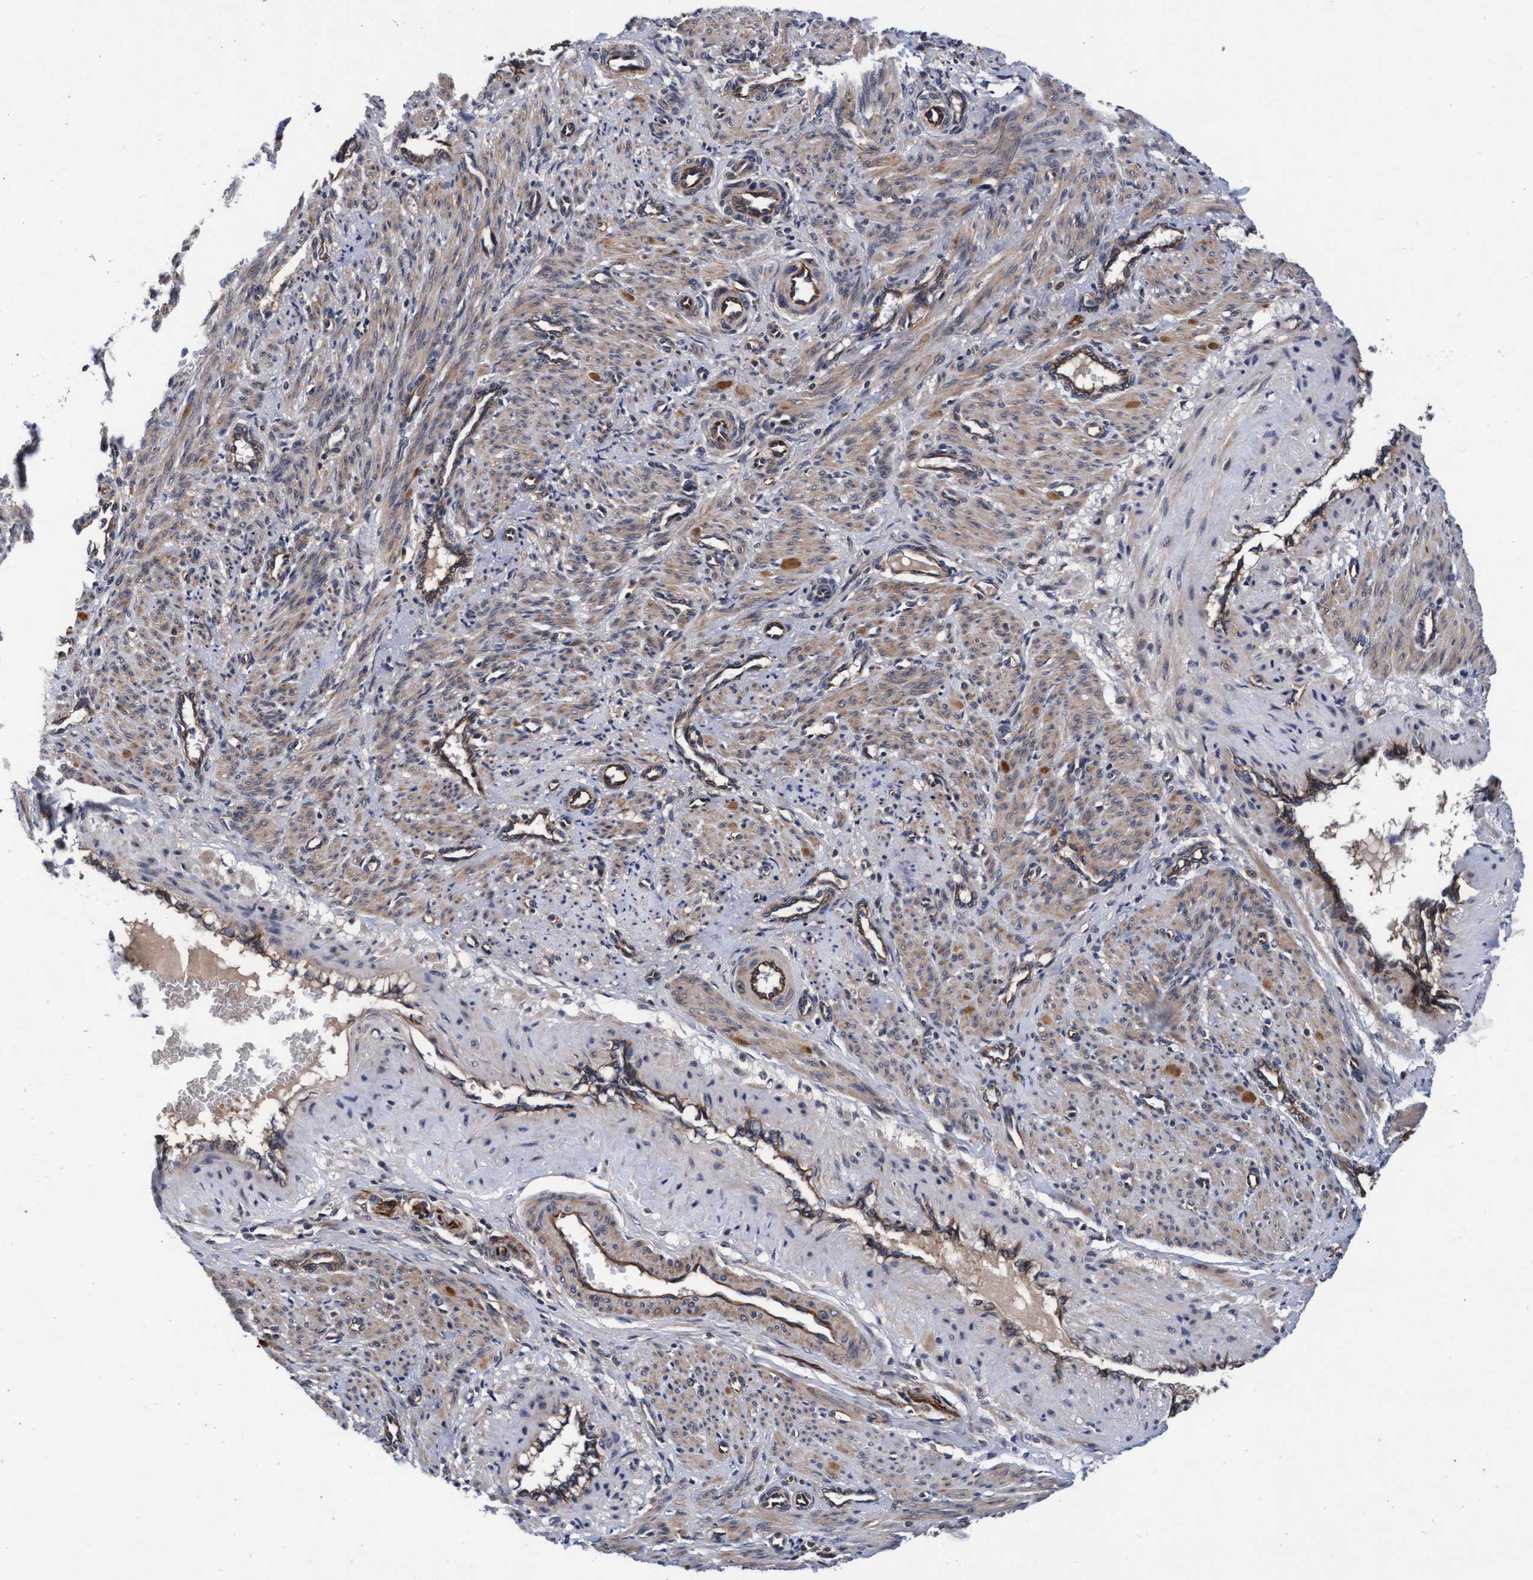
{"staining": {"intensity": "moderate", "quantity": ">75%", "location": "cytoplasmic/membranous"}, "tissue": "smooth muscle", "cell_type": "Smooth muscle cells", "image_type": "normal", "snomed": [{"axis": "morphology", "description": "Normal tissue, NOS"}, {"axis": "topography", "description": "Endometrium"}], "caption": "Protein analysis of normal smooth muscle demonstrates moderate cytoplasmic/membranous positivity in about >75% of smooth muscle cells. Immunohistochemistry stains the protein of interest in brown and the nuclei are stained blue.", "gene": "EFCAB13", "patient": {"sex": "female", "age": 33}}